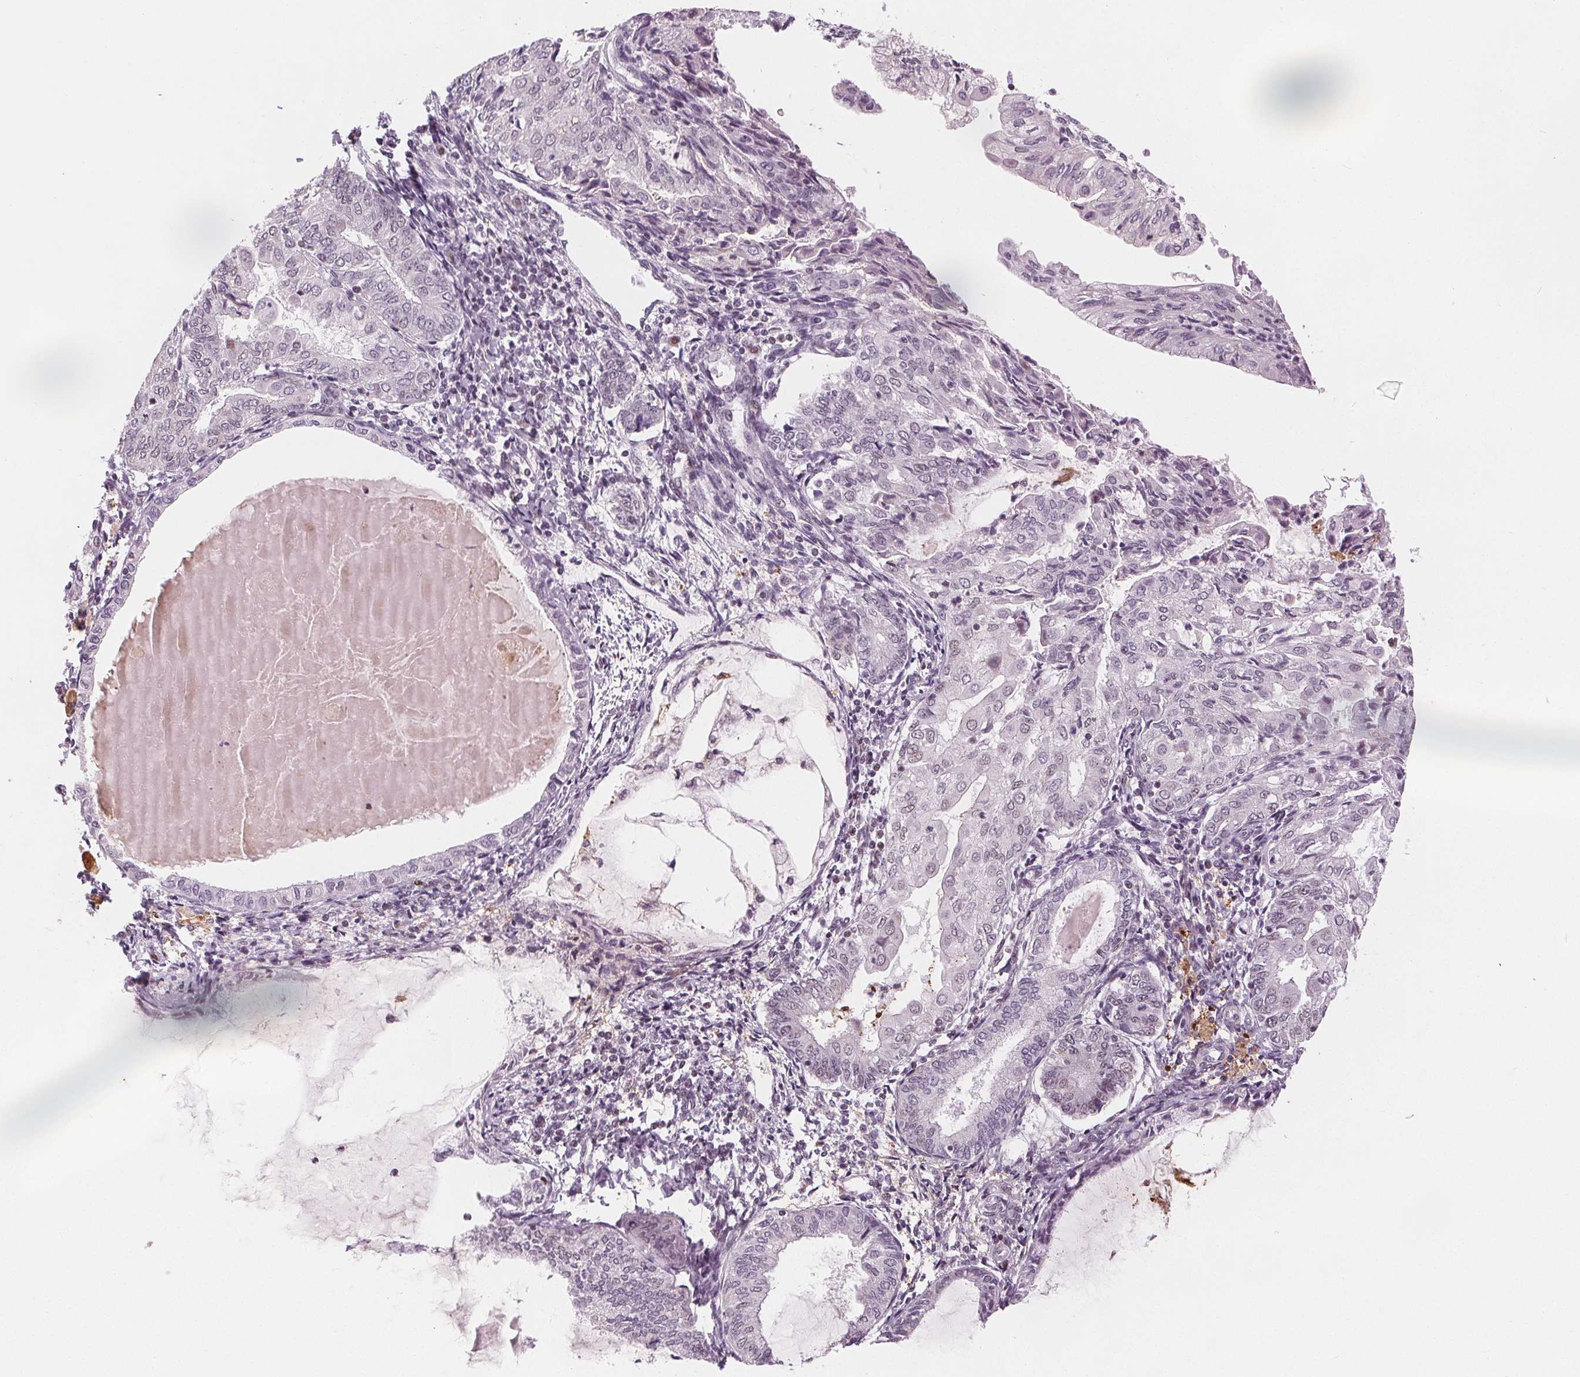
{"staining": {"intensity": "negative", "quantity": "none", "location": "none"}, "tissue": "endometrial cancer", "cell_type": "Tumor cells", "image_type": "cancer", "snomed": [{"axis": "morphology", "description": "Adenocarcinoma, NOS"}, {"axis": "topography", "description": "Endometrium"}], "caption": "High magnification brightfield microscopy of endometrial adenocarcinoma stained with DAB (3,3'-diaminobenzidine) (brown) and counterstained with hematoxylin (blue): tumor cells show no significant positivity.", "gene": "DPM2", "patient": {"sex": "female", "age": 68}}